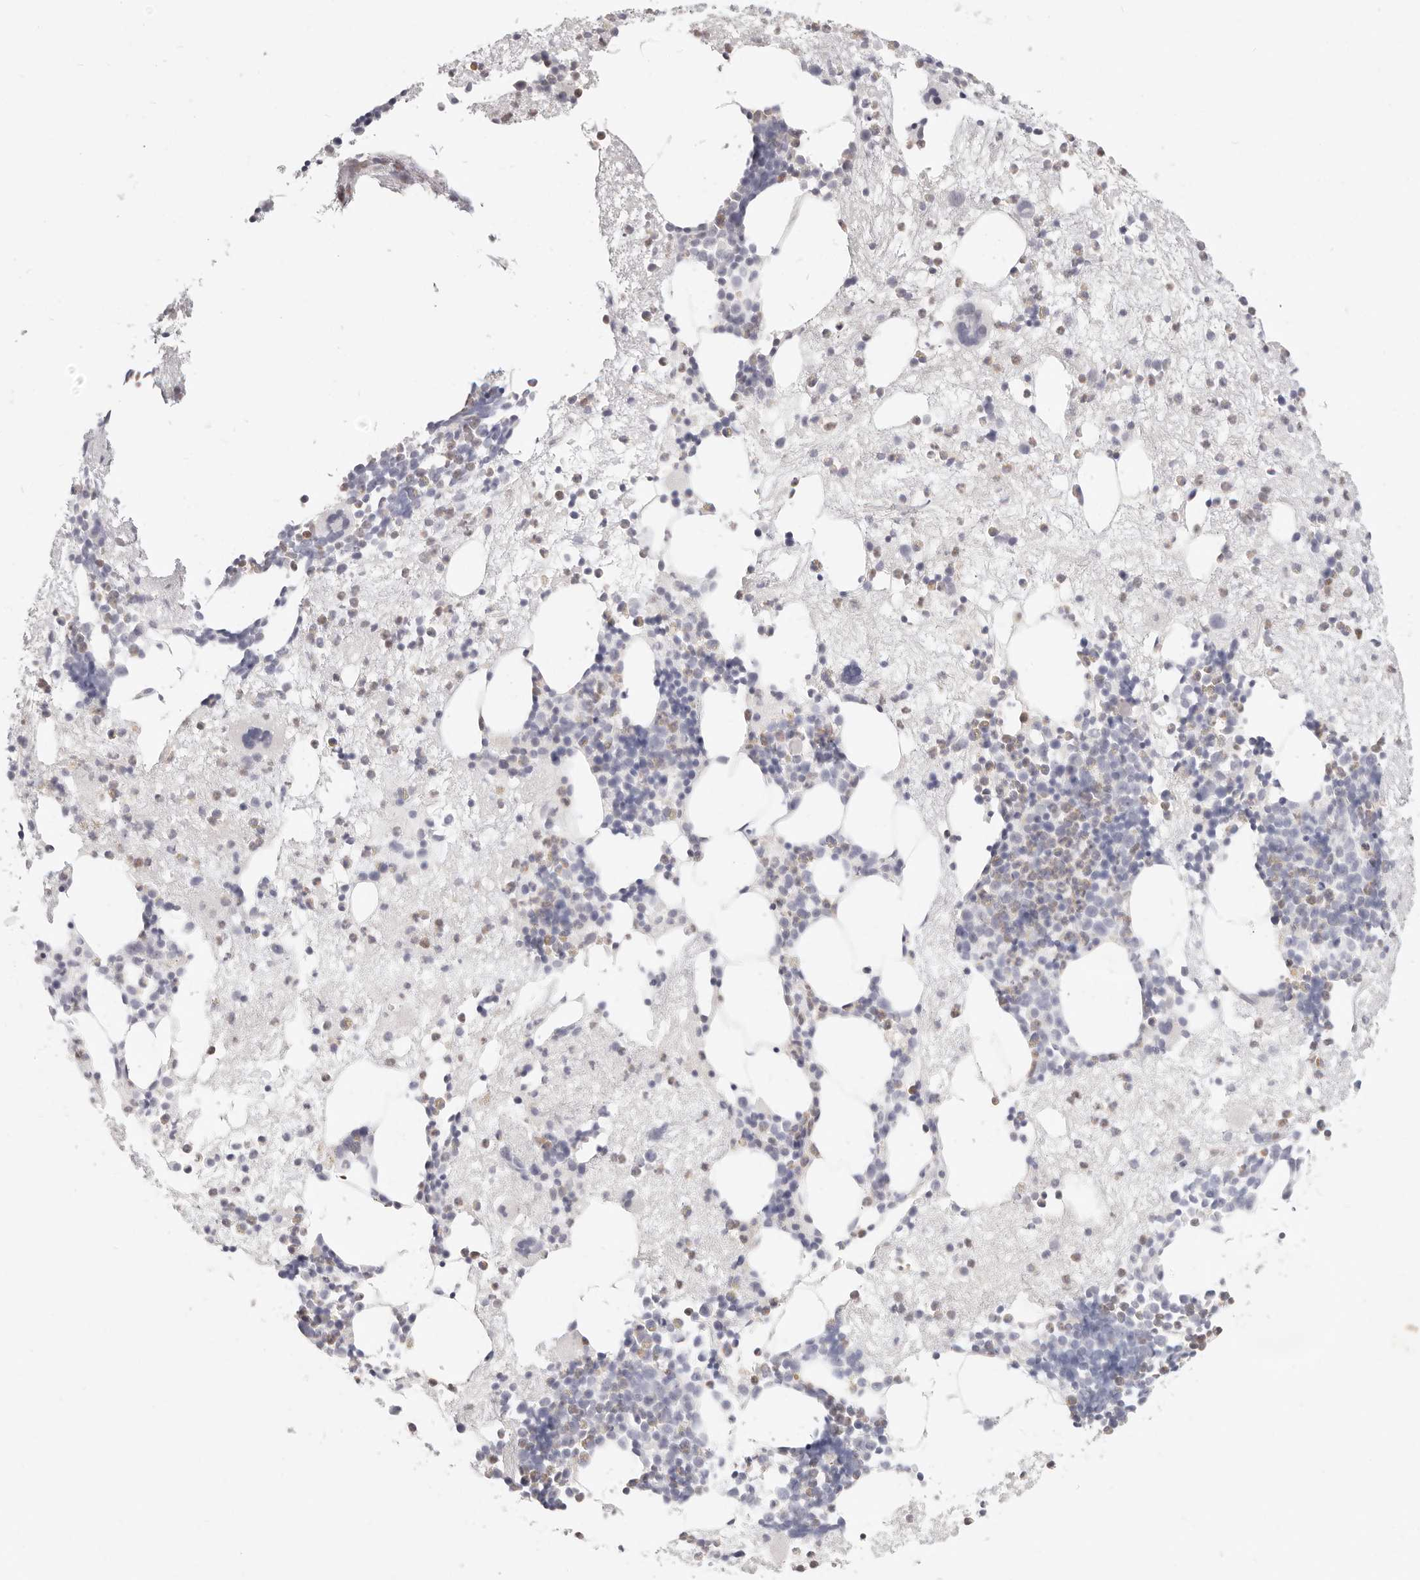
{"staining": {"intensity": "weak", "quantity": "<25%", "location": "cytoplasmic/membranous"}, "tissue": "bone marrow", "cell_type": "Hematopoietic cells", "image_type": "normal", "snomed": [{"axis": "morphology", "description": "Normal tissue, NOS"}, {"axis": "topography", "description": "Bone marrow"}], "caption": "A high-resolution histopathology image shows immunohistochemistry (IHC) staining of normal bone marrow, which exhibits no significant positivity in hematopoietic cells. (DAB (3,3'-diaminobenzidine) immunohistochemistry (IHC), high magnification).", "gene": "ASCL1", "patient": {"sex": "male", "age": 54}}